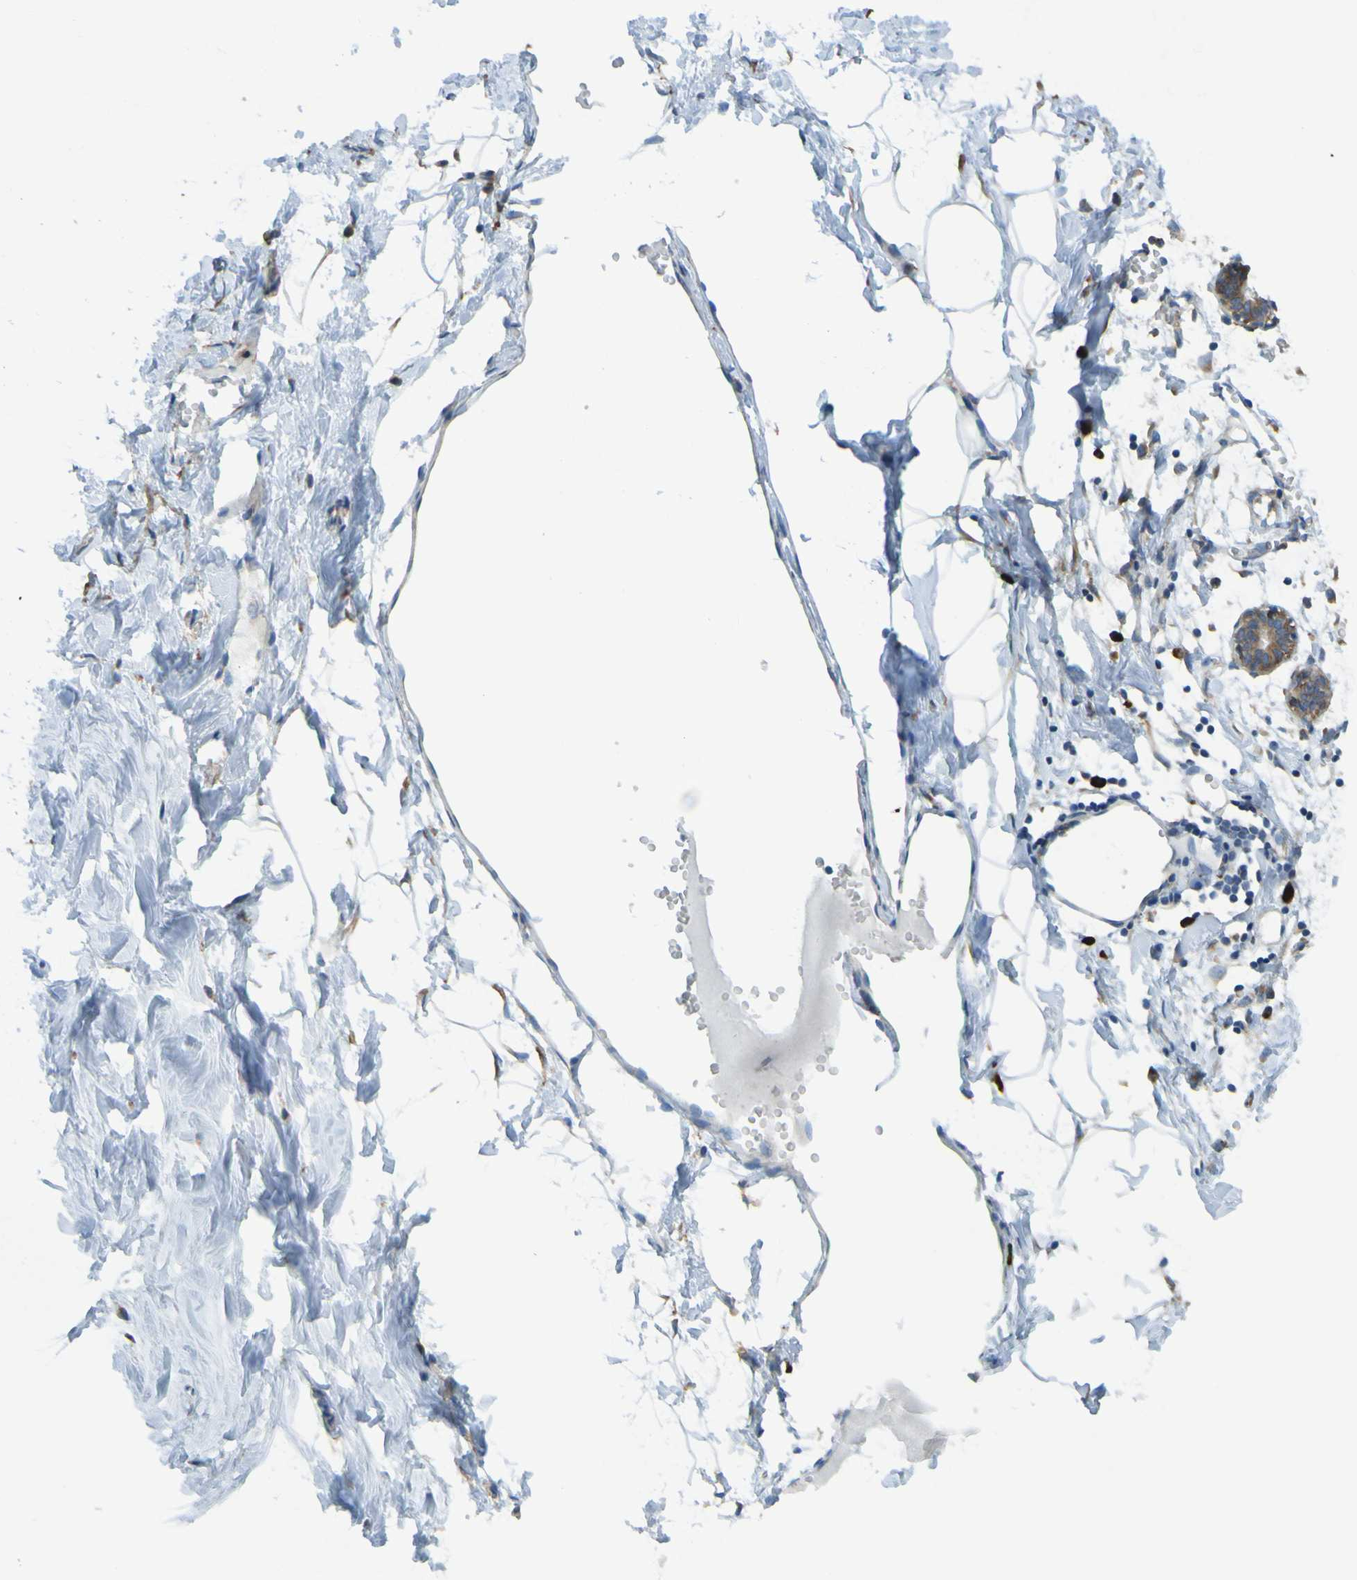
{"staining": {"intensity": "negative", "quantity": "none", "location": "none"}, "tissue": "breast", "cell_type": "Adipocytes", "image_type": "normal", "snomed": [{"axis": "morphology", "description": "Normal tissue, NOS"}, {"axis": "topography", "description": "Breast"}], "caption": "Human breast stained for a protein using immunohistochemistry shows no positivity in adipocytes.", "gene": "SSR1", "patient": {"sex": "female", "age": 27}}